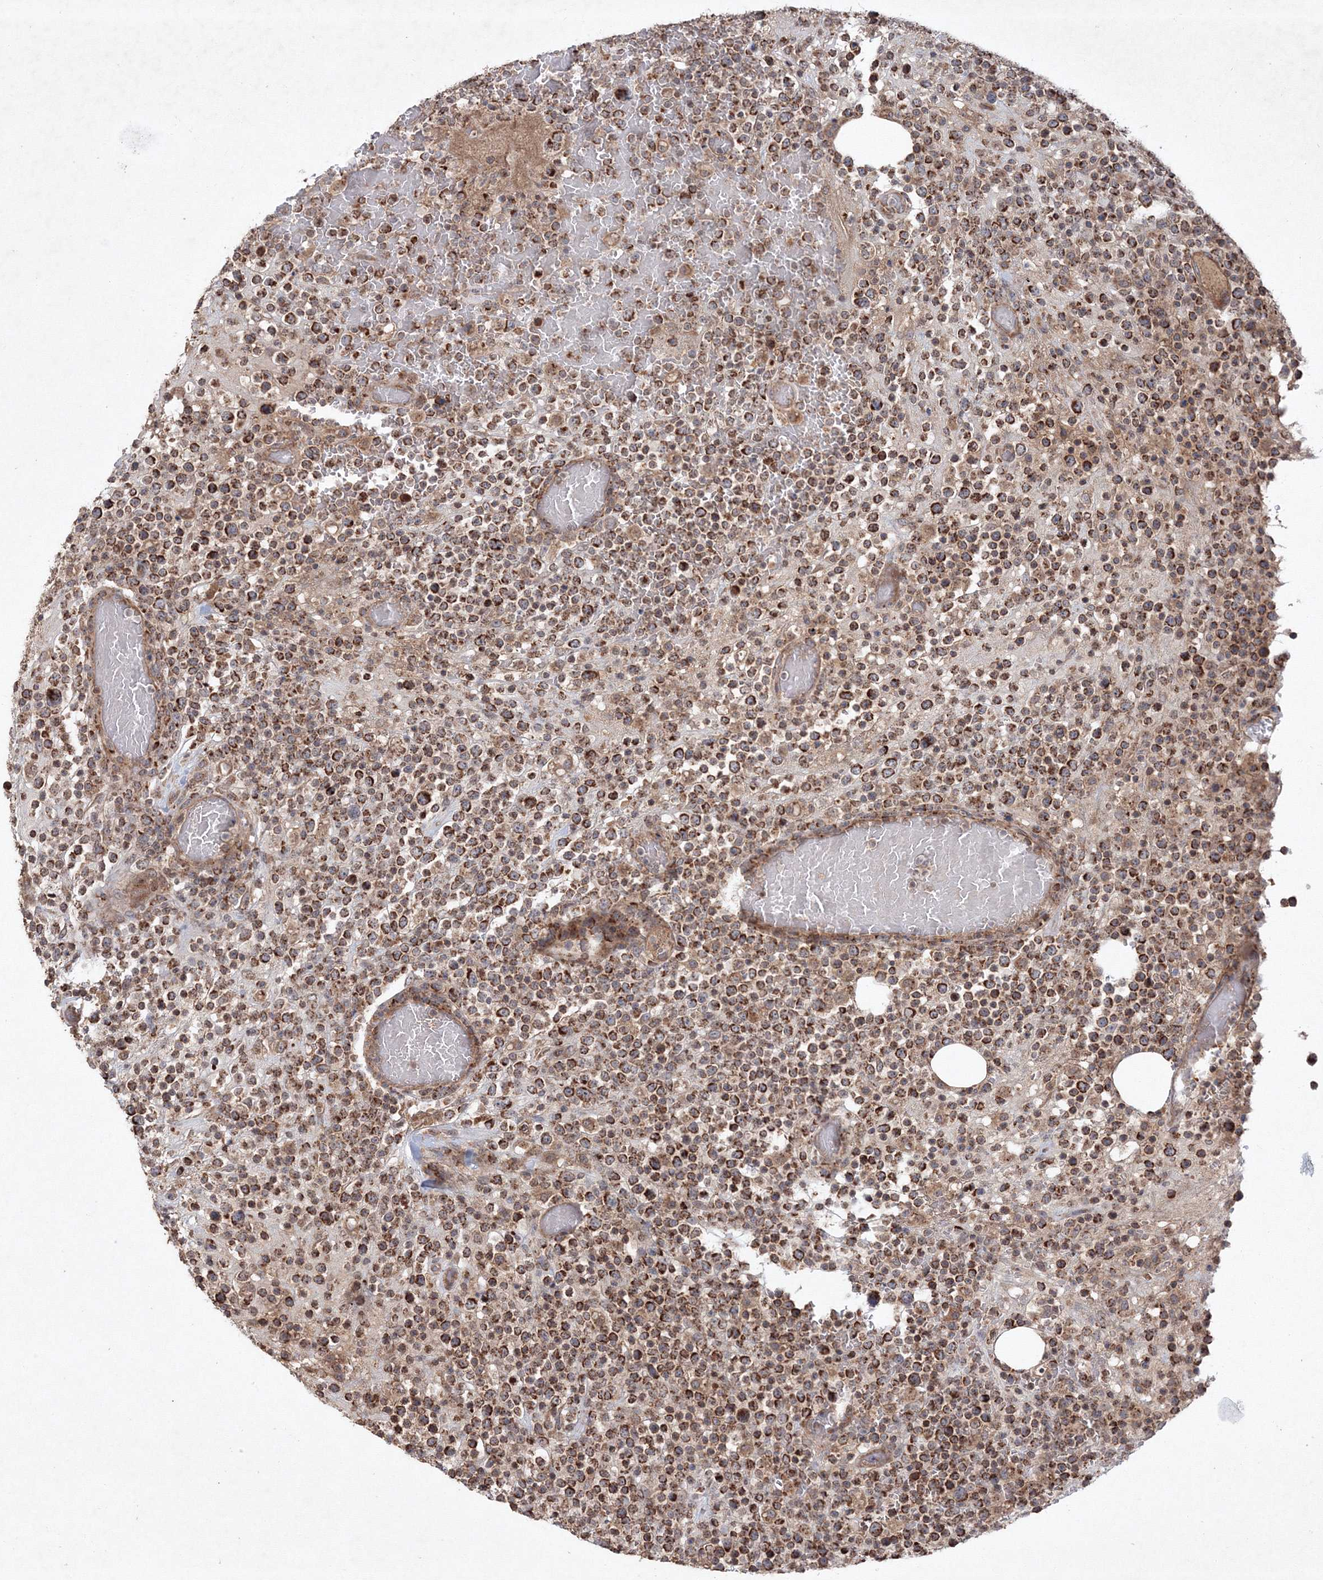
{"staining": {"intensity": "strong", "quantity": ">75%", "location": "cytoplasmic/membranous"}, "tissue": "lymphoma", "cell_type": "Tumor cells", "image_type": "cancer", "snomed": [{"axis": "morphology", "description": "Malignant lymphoma, non-Hodgkin's type, High grade"}, {"axis": "topography", "description": "Colon"}], "caption": "Immunohistochemistry (IHC) image of human high-grade malignant lymphoma, non-Hodgkin's type stained for a protein (brown), which demonstrates high levels of strong cytoplasmic/membranous staining in approximately >75% of tumor cells.", "gene": "NOA1", "patient": {"sex": "female", "age": 53}}